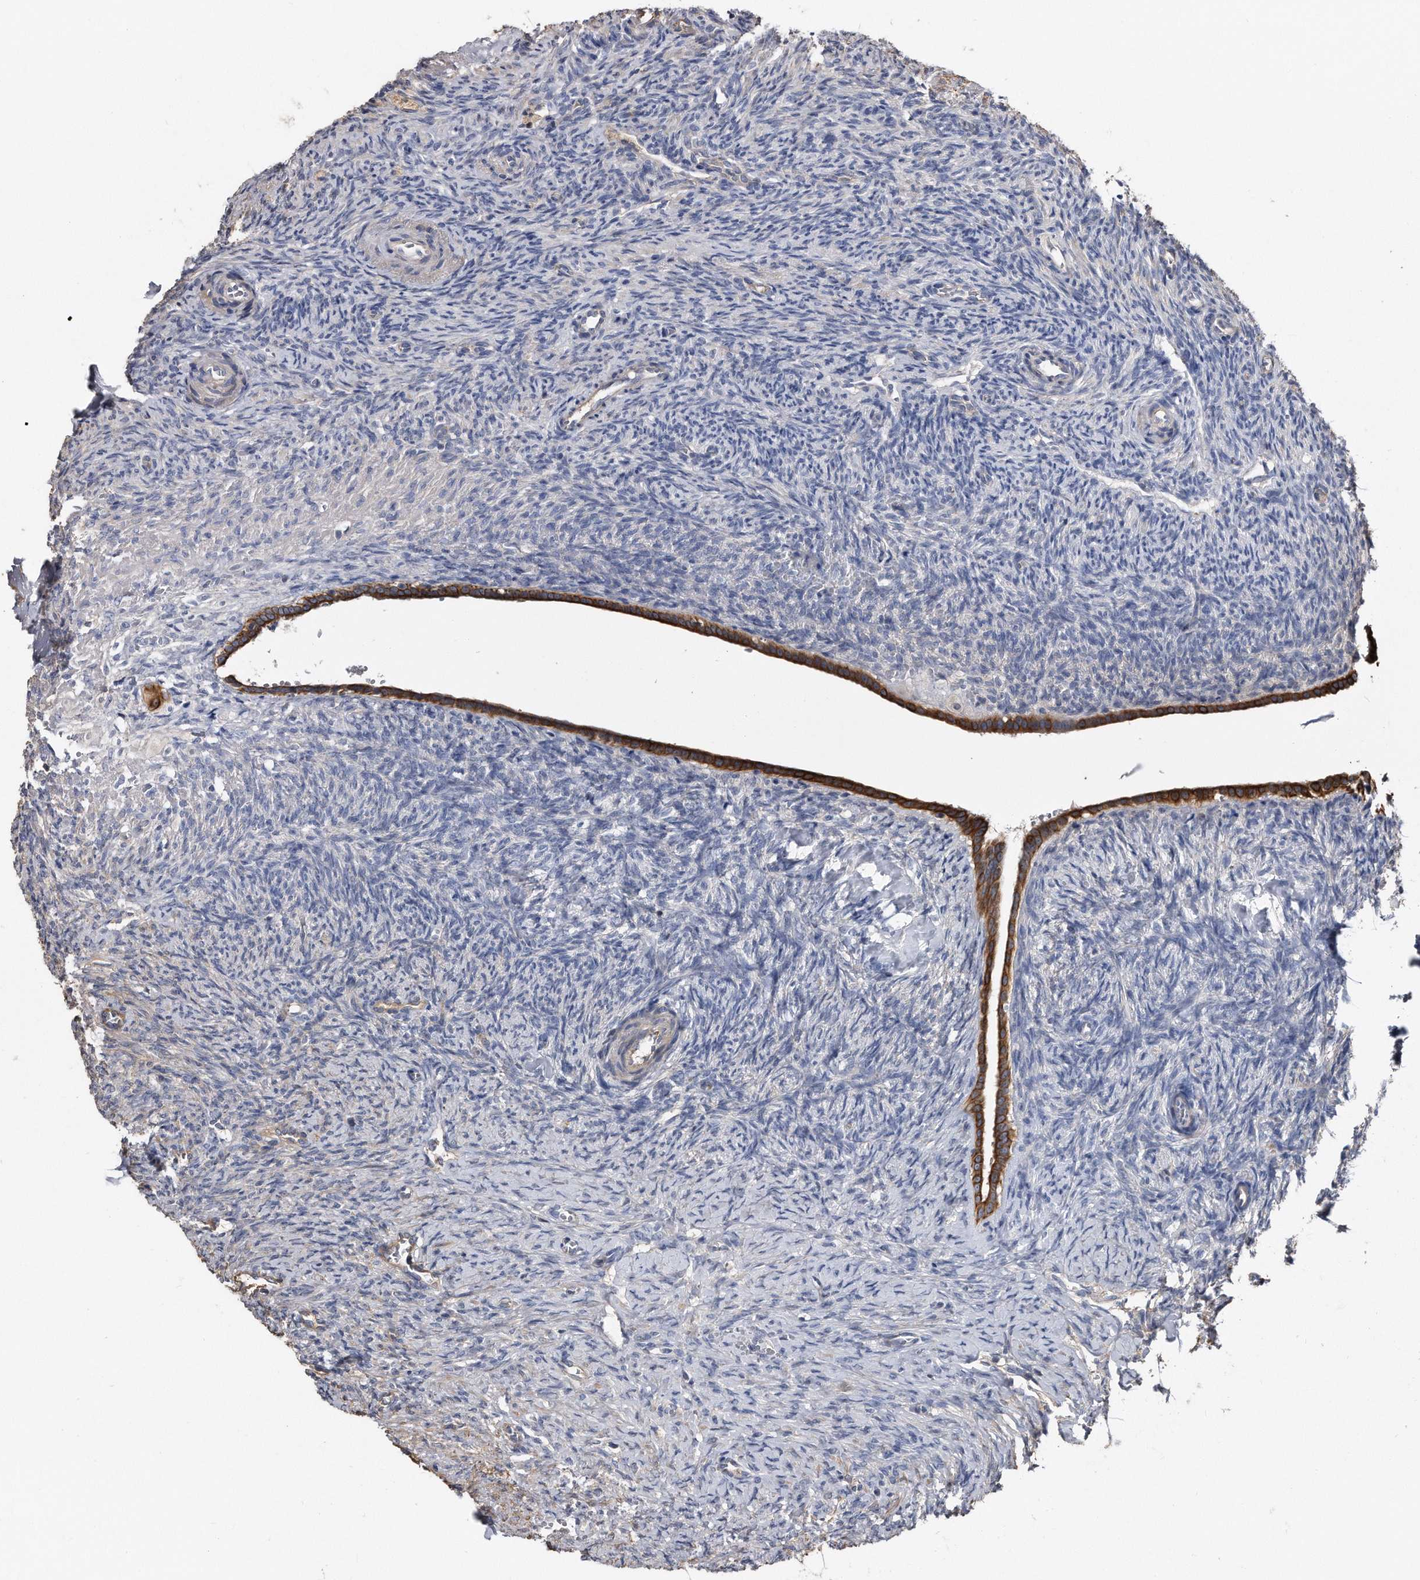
{"staining": {"intensity": "negative", "quantity": "none", "location": "none"}, "tissue": "ovary", "cell_type": "Follicle cells", "image_type": "normal", "snomed": [{"axis": "morphology", "description": "Normal tissue, NOS"}, {"axis": "topography", "description": "Ovary"}], "caption": "Immunohistochemistry (IHC) photomicrograph of normal ovary stained for a protein (brown), which reveals no expression in follicle cells. Brightfield microscopy of IHC stained with DAB (3,3'-diaminobenzidine) (brown) and hematoxylin (blue), captured at high magnification.", "gene": "KCND3", "patient": {"sex": "female", "age": 41}}